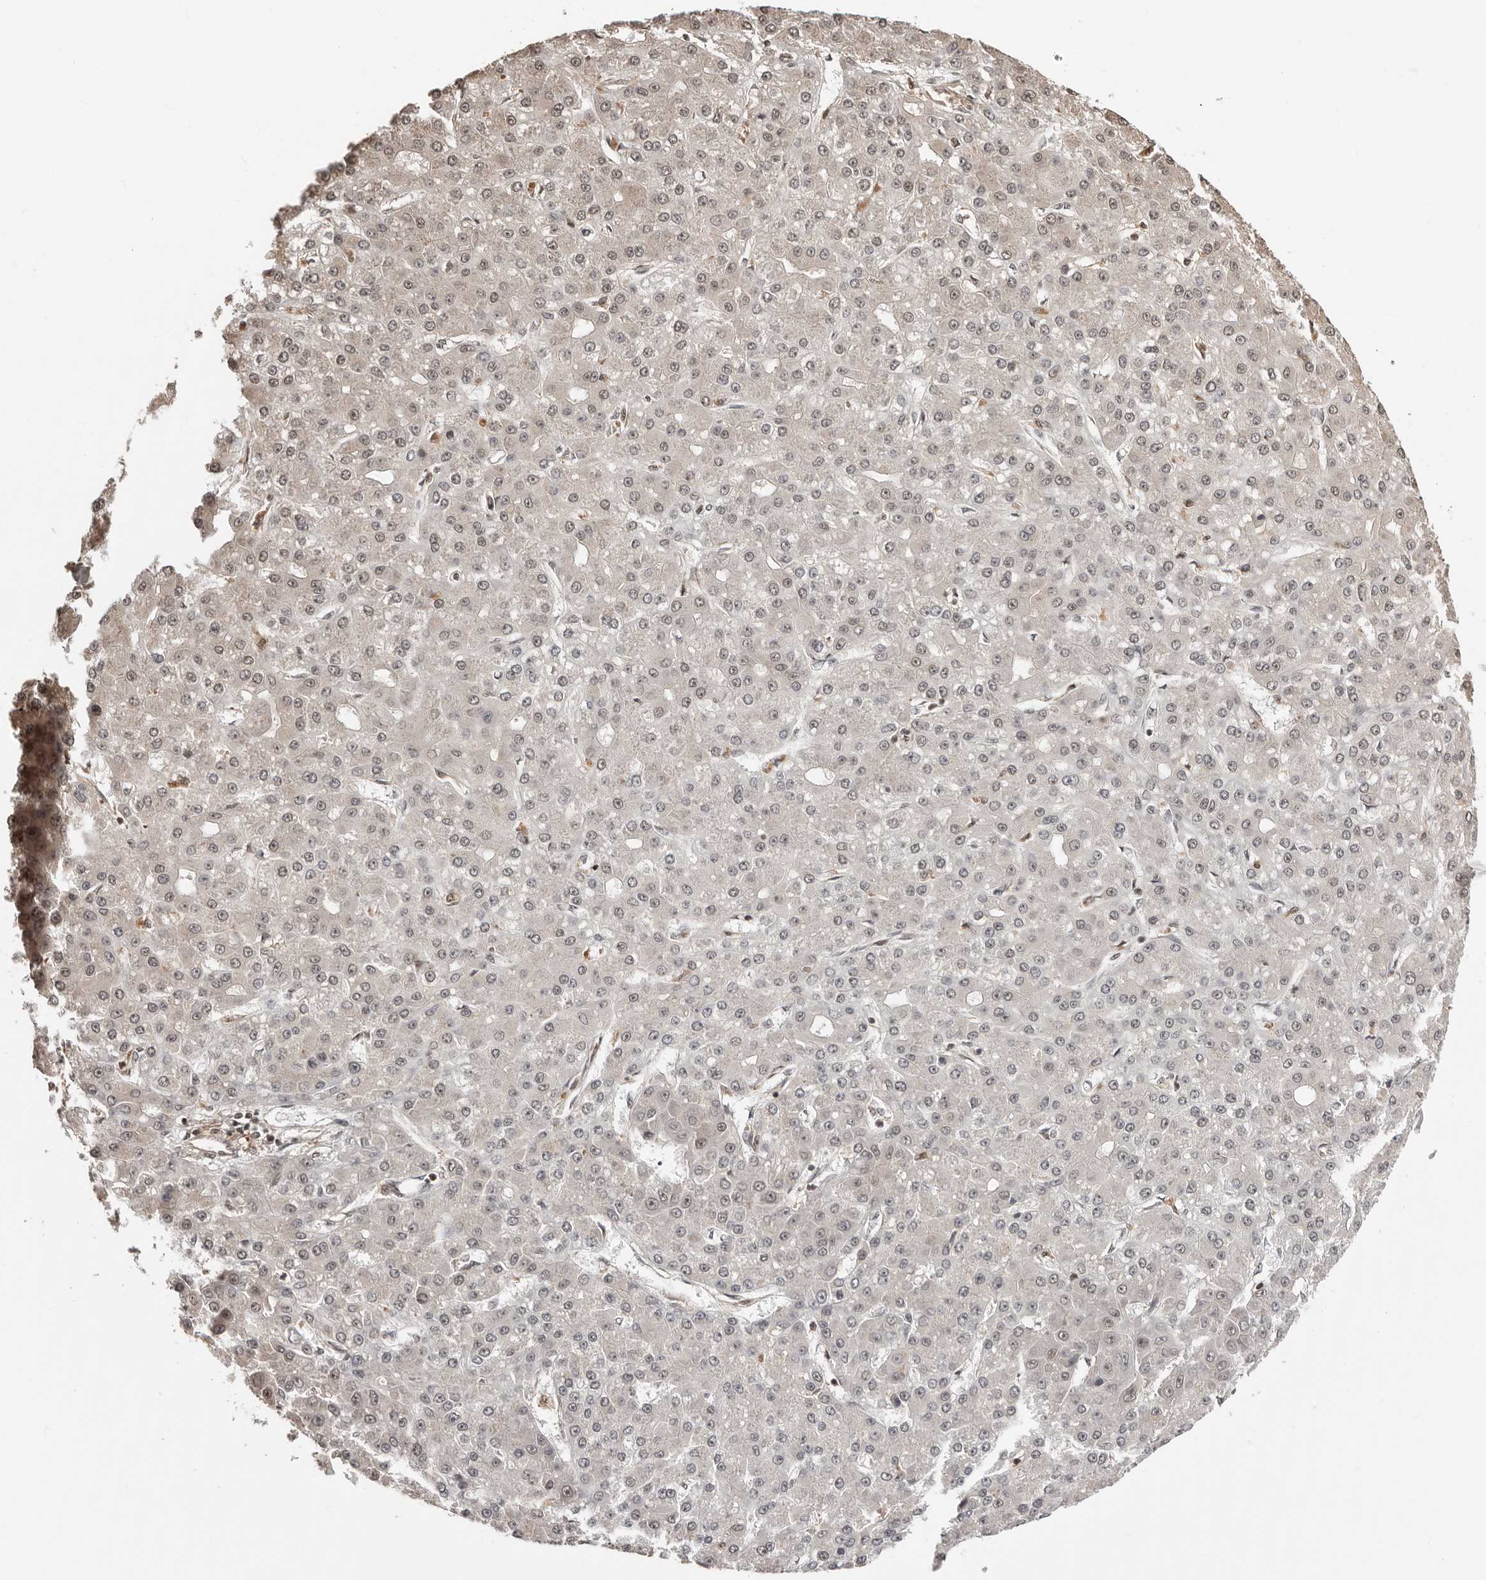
{"staining": {"intensity": "negative", "quantity": "none", "location": "none"}, "tissue": "liver cancer", "cell_type": "Tumor cells", "image_type": "cancer", "snomed": [{"axis": "morphology", "description": "Carcinoma, Hepatocellular, NOS"}, {"axis": "topography", "description": "Liver"}], "caption": "DAB immunohistochemical staining of human hepatocellular carcinoma (liver) demonstrates no significant positivity in tumor cells.", "gene": "SDE2", "patient": {"sex": "male", "age": 67}}